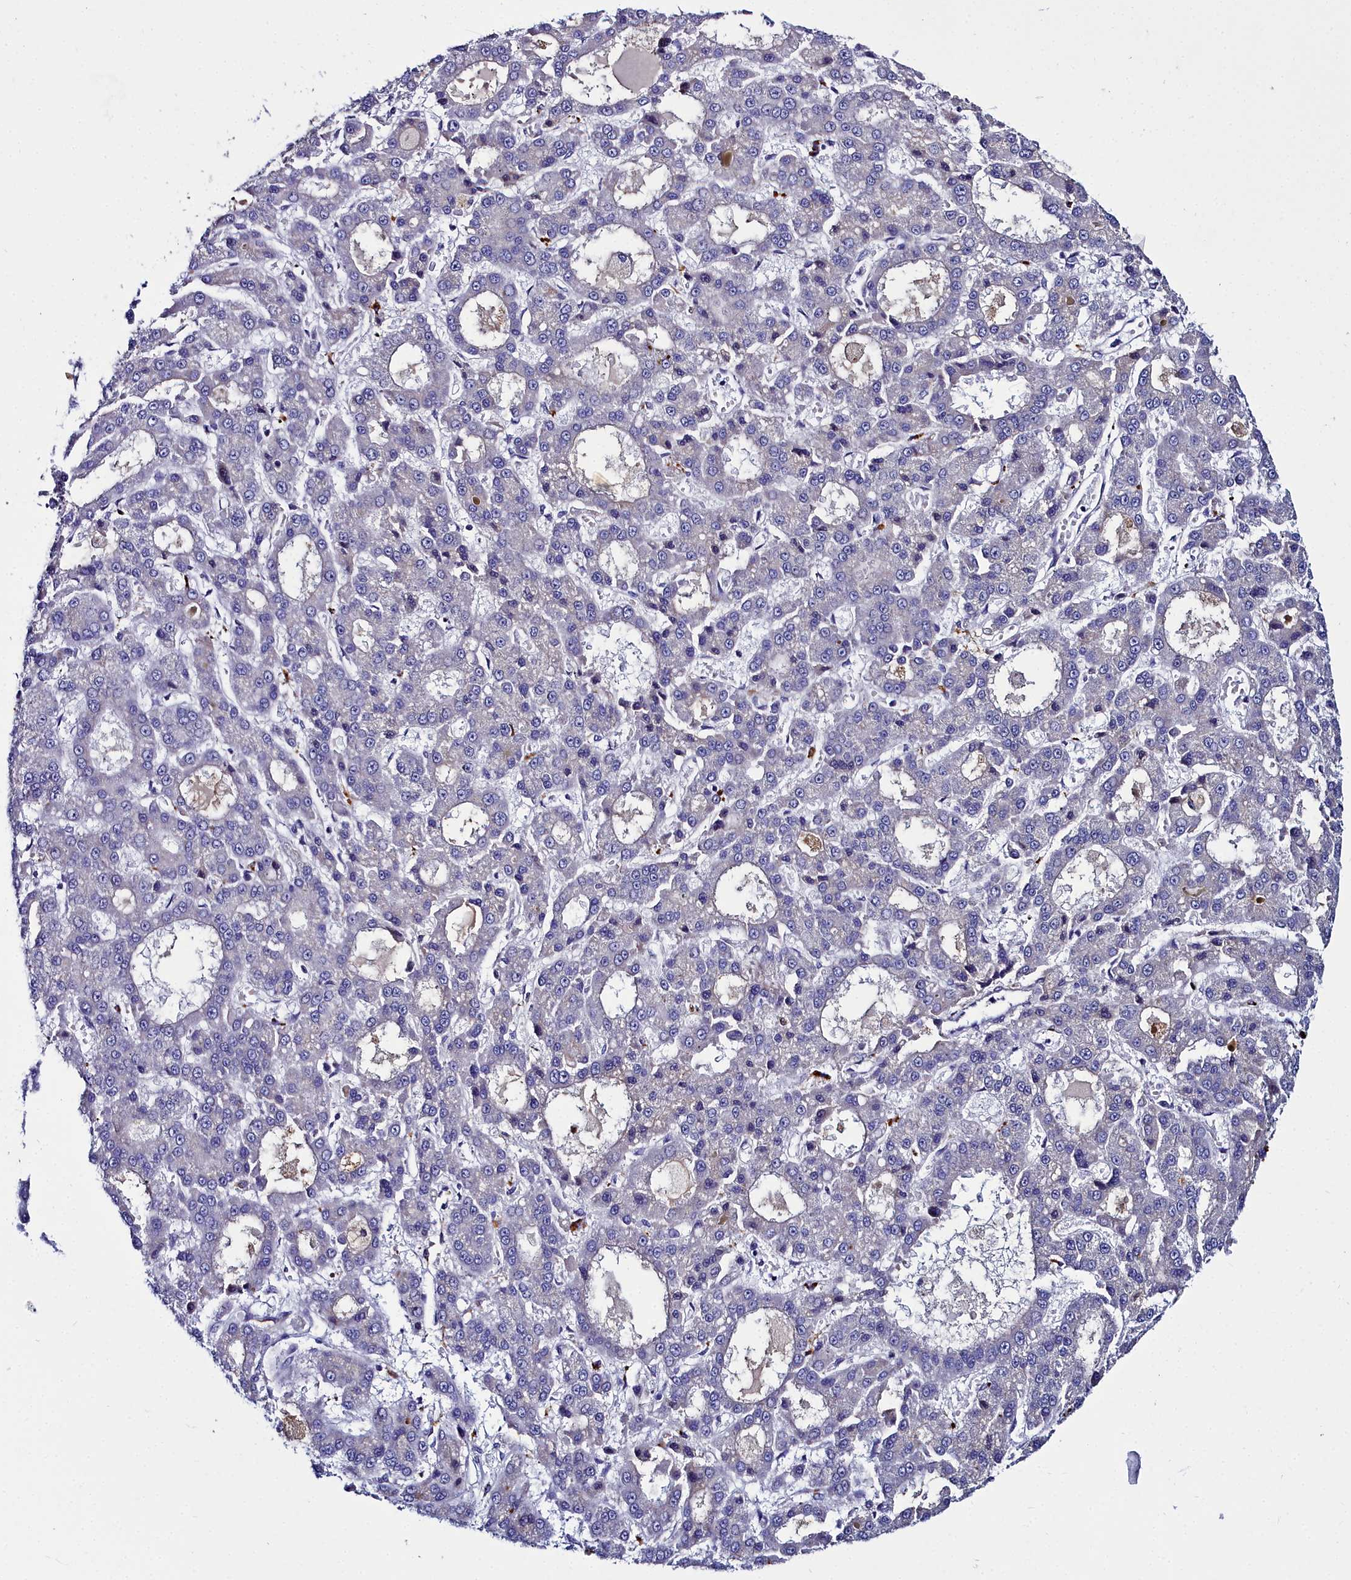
{"staining": {"intensity": "negative", "quantity": "none", "location": "none"}, "tissue": "liver cancer", "cell_type": "Tumor cells", "image_type": "cancer", "snomed": [{"axis": "morphology", "description": "Carcinoma, Hepatocellular, NOS"}, {"axis": "topography", "description": "Liver"}], "caption": "IHC image of human hepatocellular carcinoma (liver) stained for a protein (brown), which displays no expression in tumor cells. (Stains: DAB IHC with hematoxylin counter stain, Microscopy: brightfield microscopy at high magnification).", "gene": "ELAPOR2", "patient": {"sex": "male", "age": 70}}